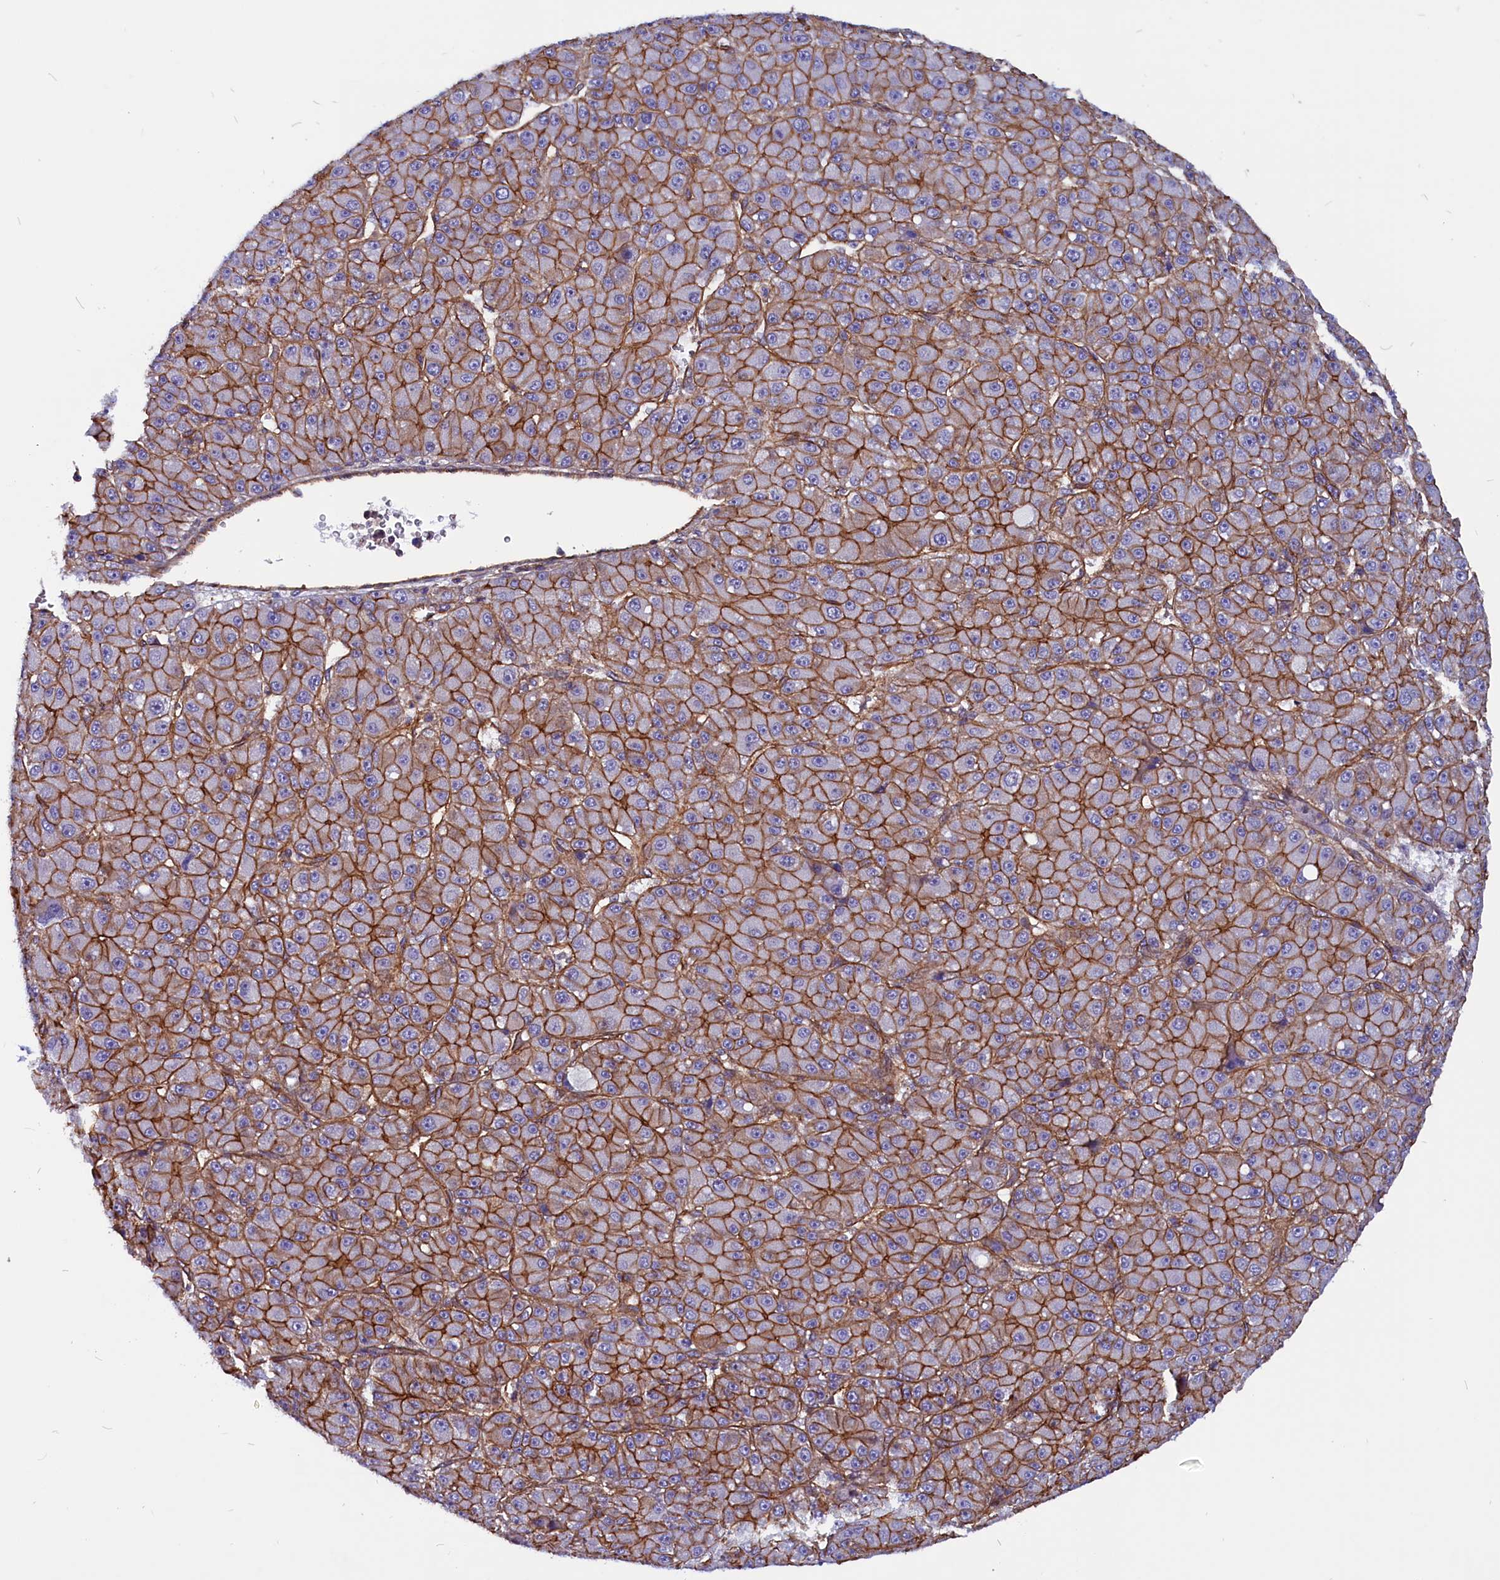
{"staining": {"intensity": "moderate", "quantity": ">75%", "location": "cytoplasmic/membranous"}, "tissue": "liver cancer", "cell_type": "Tumor cells", "image_type": "cancer", "snomed": [{"axis": "morphology", "description": "Carcinoma, Hepatocellular, NOS"}, {"axis": "topography", "description": "Liver"}], "caption": "Immunohistochemistry histopathology image of hepatocellular carcinoma (liver) stained for a protein (brown), which shows medium levels of moderate cytoplasmic/membranous staining in about >75% of tumor cells.", "gene": "ZNF749", "patient": {"sex": "male", "age": 67}}